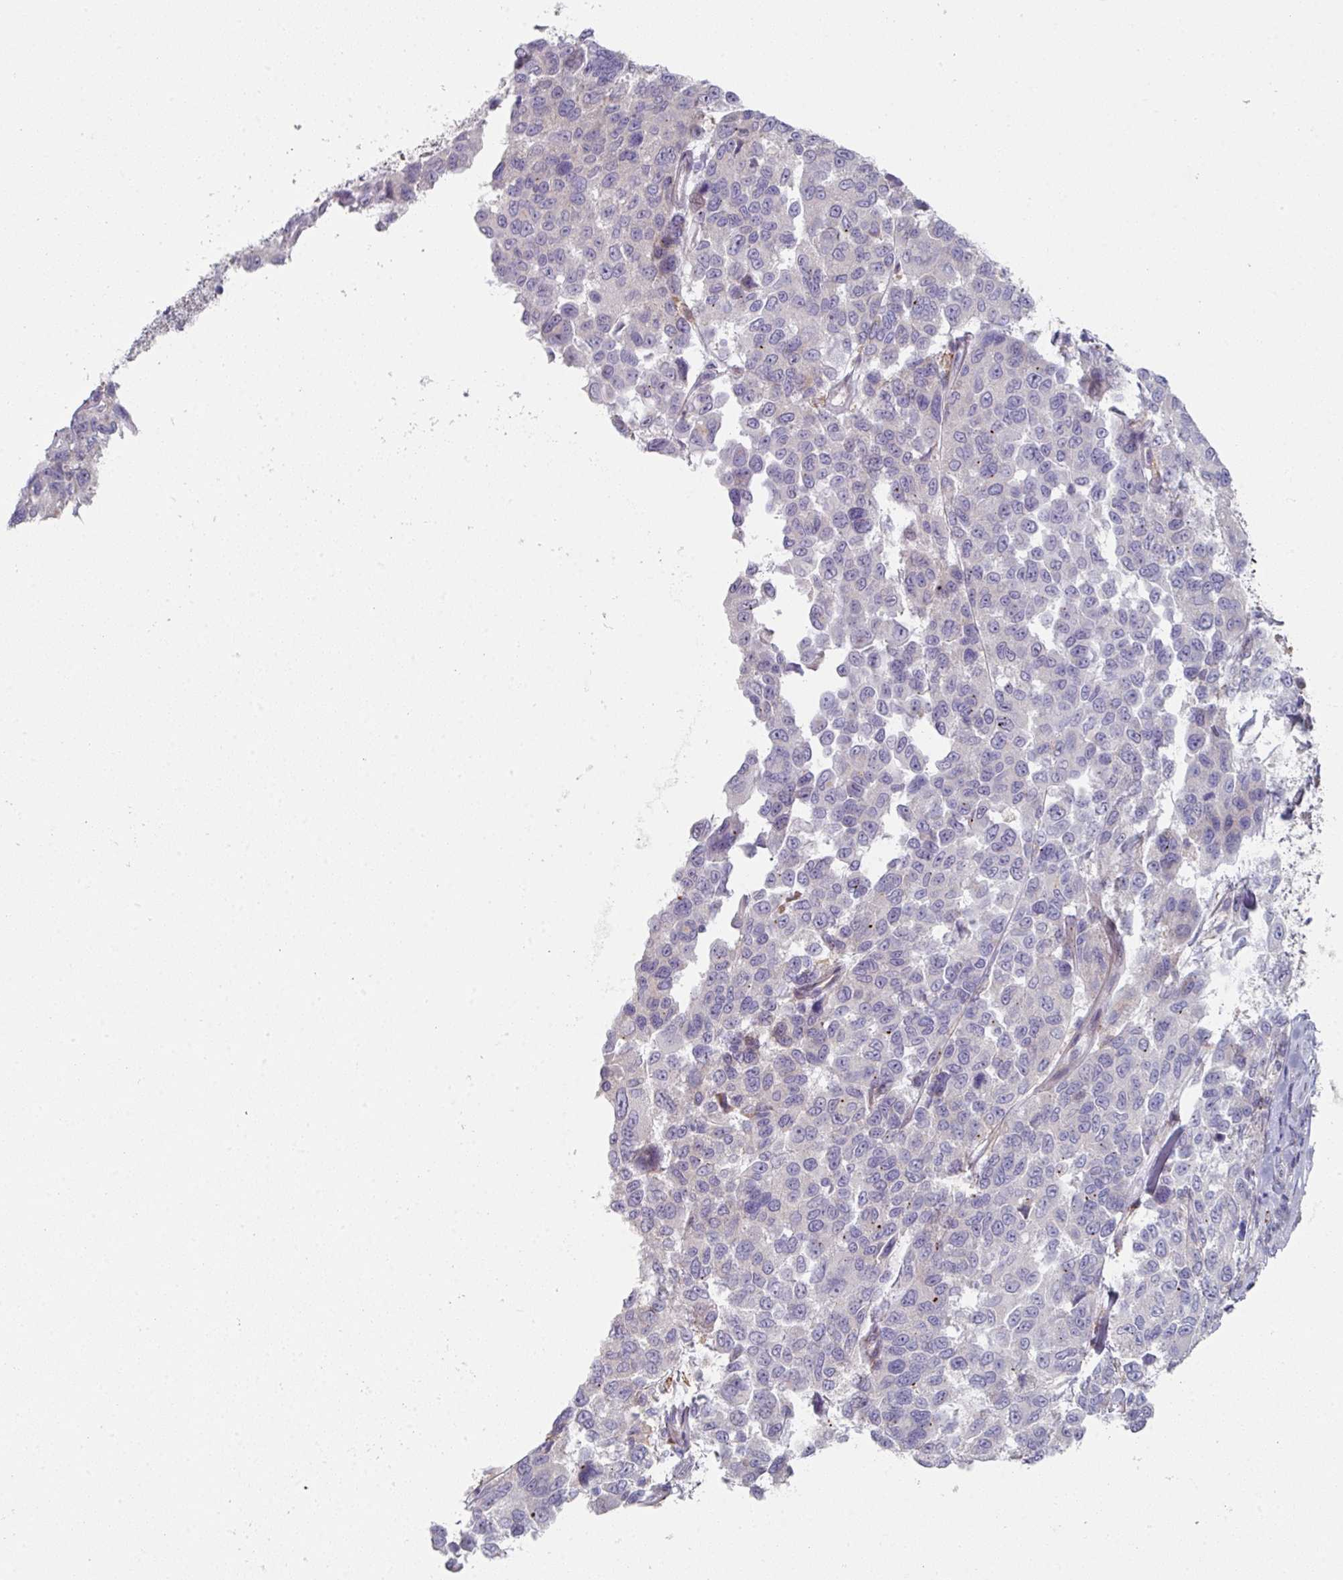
{"staining": {"intensity": "negative", "quantity": "none", "location": "none"}, "tissue": "melanoma", "cell_type": "Tumor cells", "image_type": "cancer", "snomed": [{"axis": "morphology", "description": "Malignant melanoma, NOS"}, {"axis": "topography", "description": "Skin"}], "caption": "An IHC photomicrograph of melanoma is shown. There is no staining in tumor cells of melanoma.", "gene": "WSB2", "patient": {"sex": "female", "age": 66}}